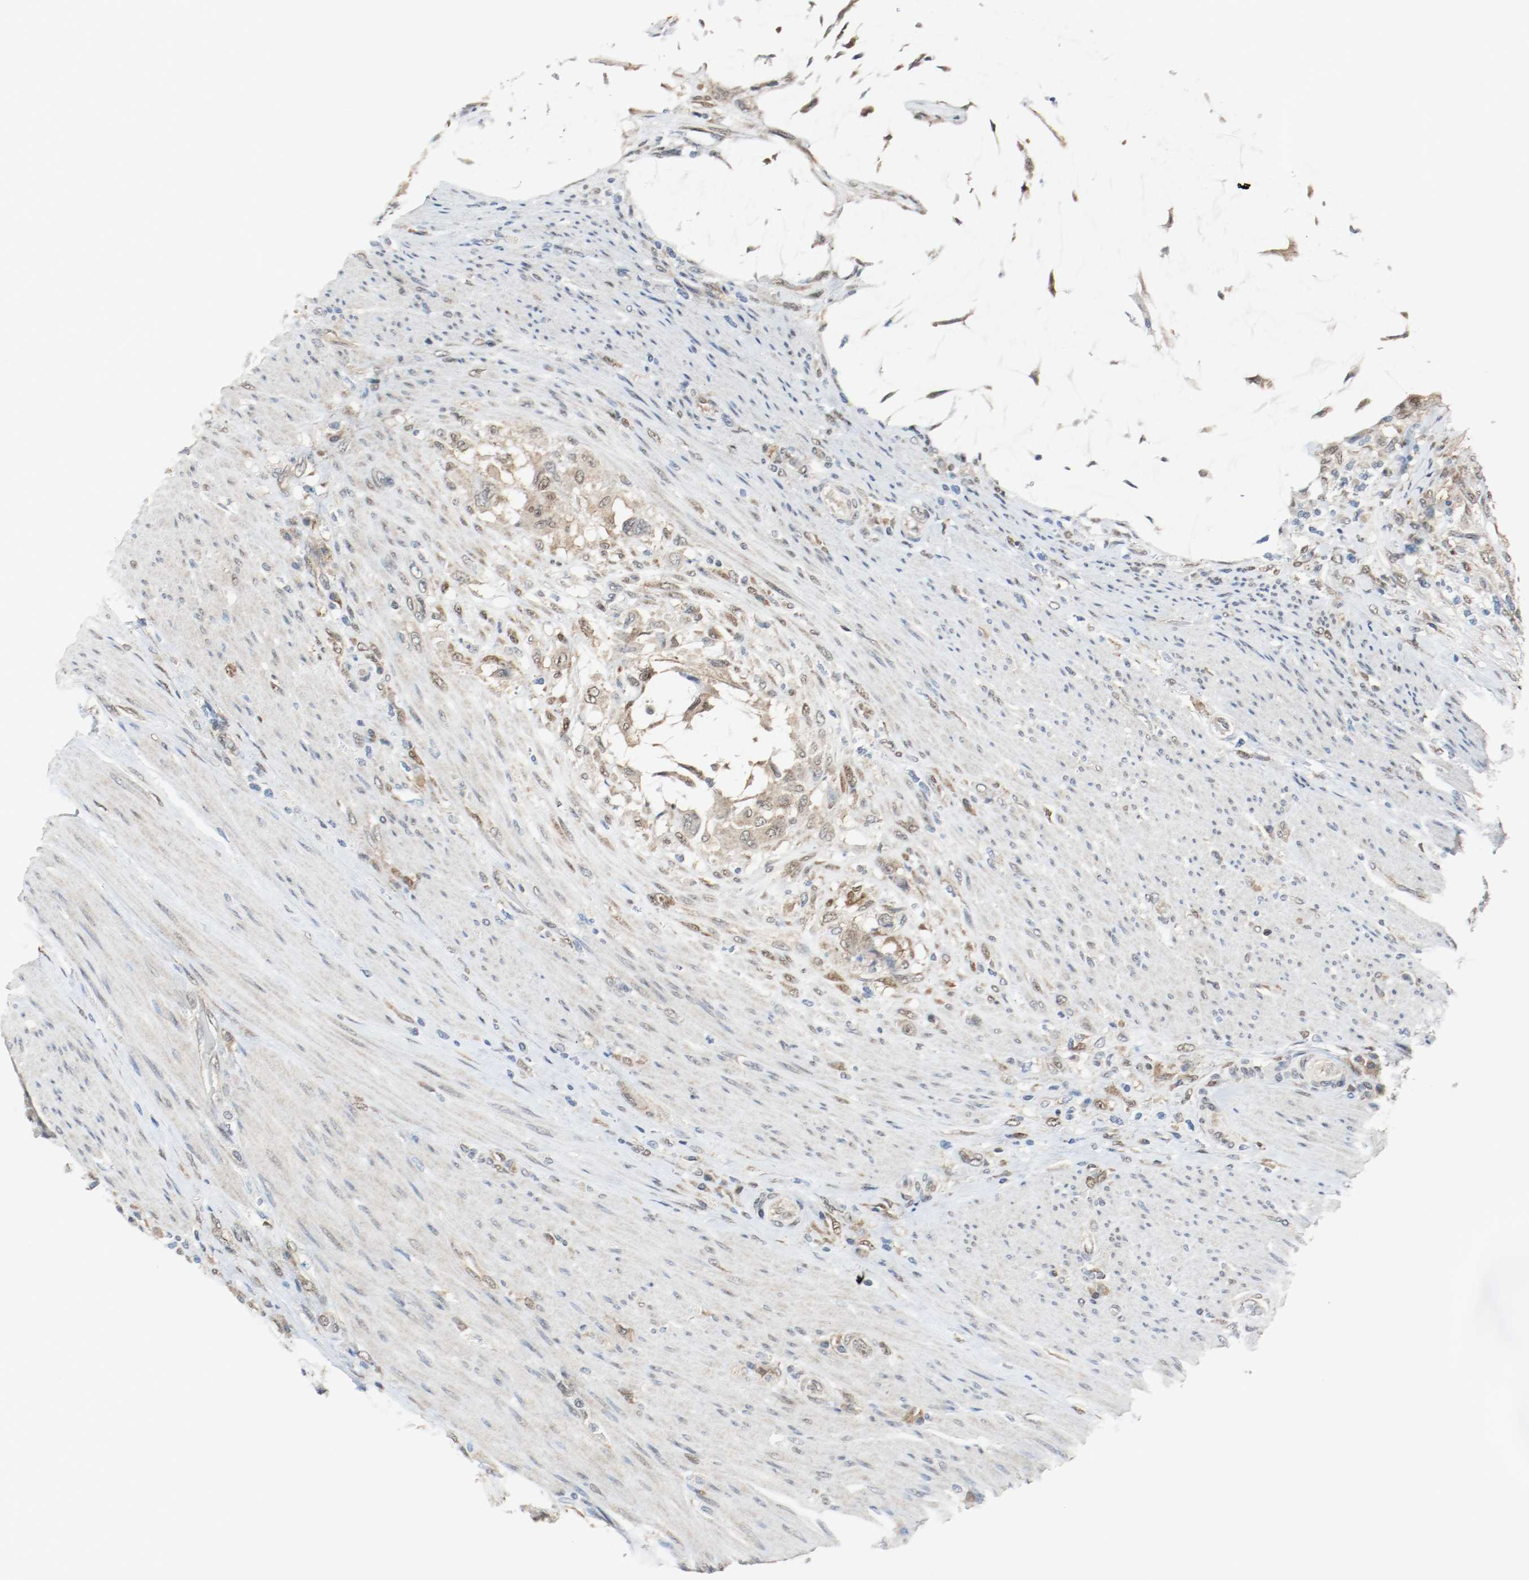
{"staining": {"intensity": "moderate", "quantity": ">75%", "location": "cytoplasmic/membranous,nuclear"}, "tissue": "colorectal cancer", "cell_type": "Tumor cells", "image_type": "cancer", "snomed": [{"axis": "morphology", "description": "Adenocarcinoma, NOS"}, {"axis": "topography", "description": "Rectum"}], "caption": "Colorectal cancer (adenocarcinoma) stained with a brown dye displays moderate cytoplasmic/membranous and nuclear positive positivity in about >75% of tumor cells.", "gene": "PPME1", "patient": {"sex": "female", "age": 77}}